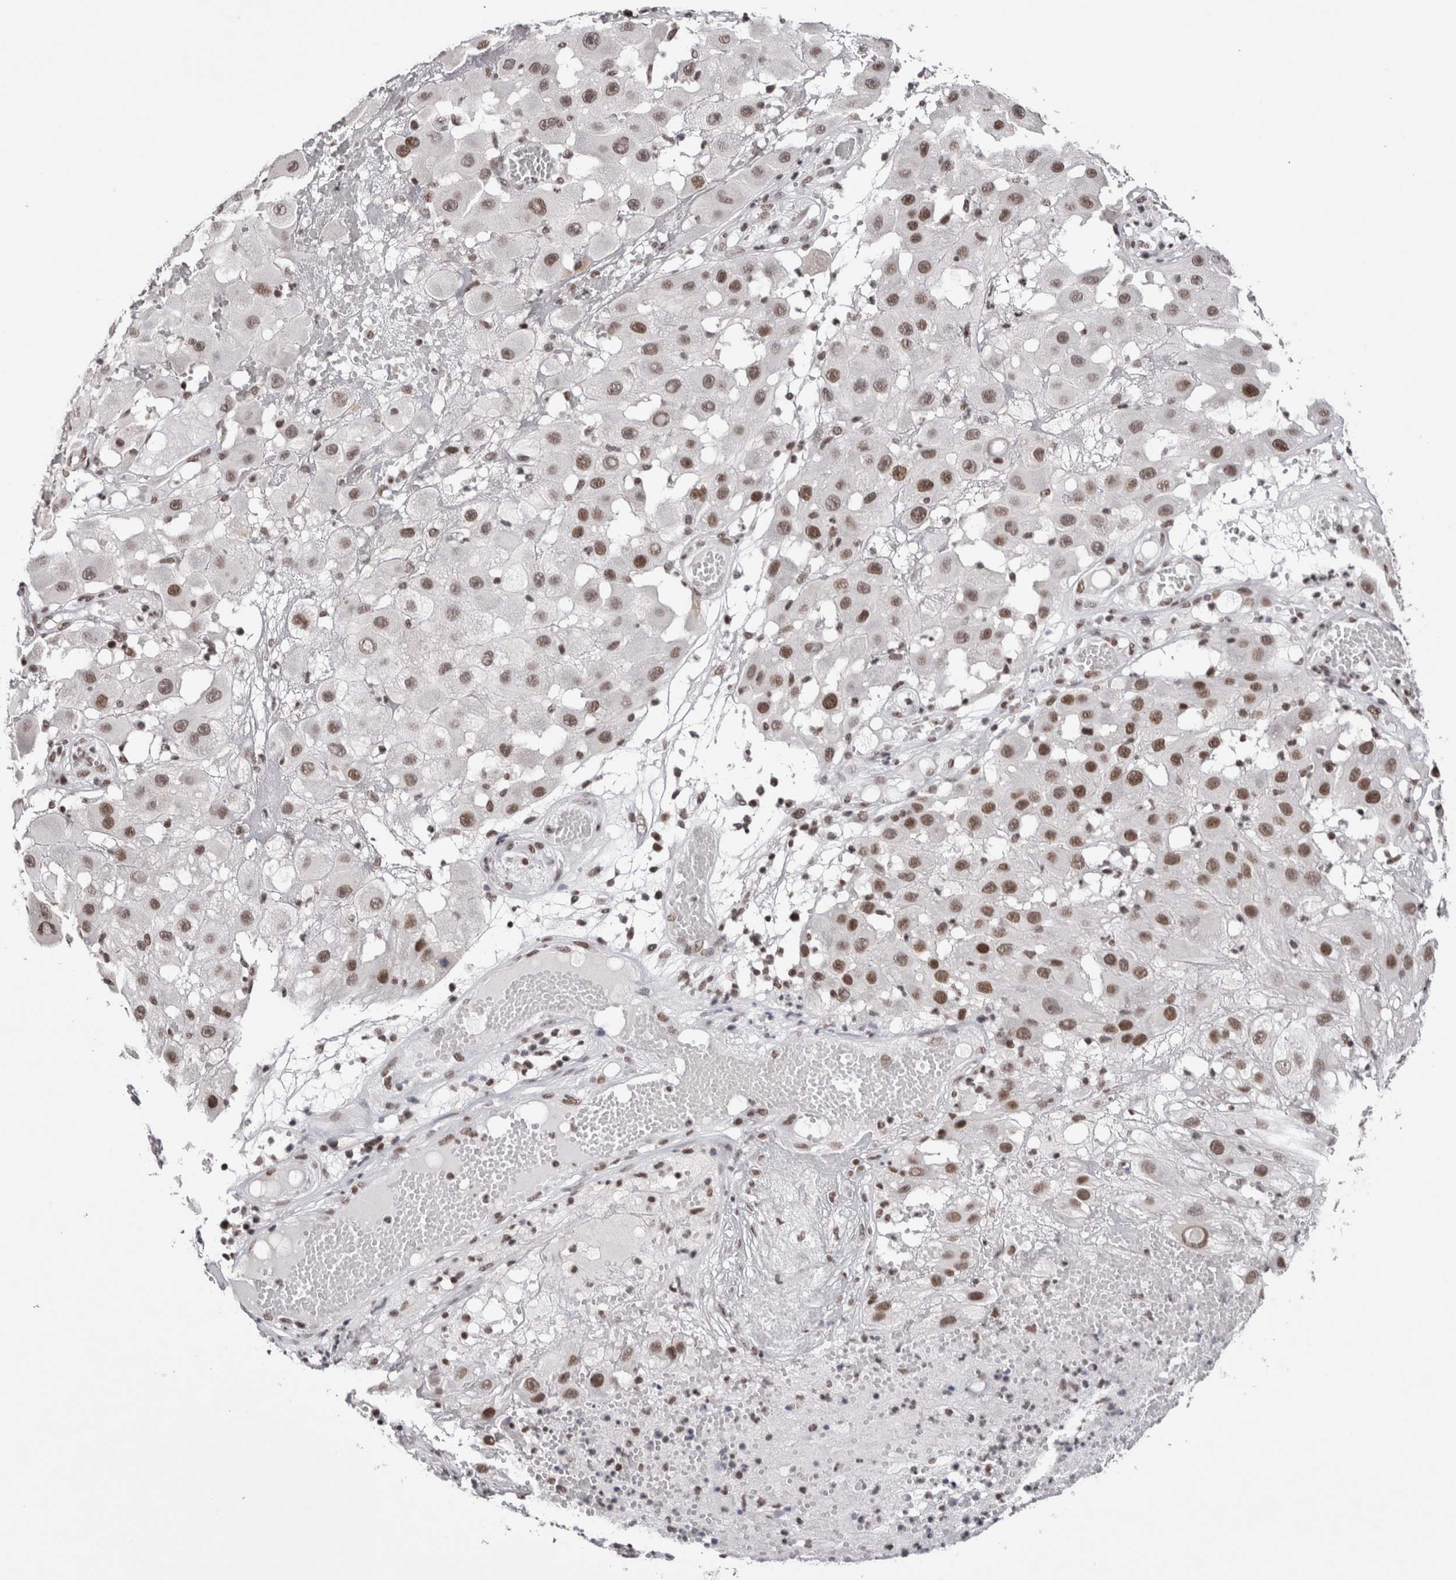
{"staining": {"intensity": "moderate", "quantity": "25%-75%", "location": "nuclear"}, "tissue": "melanoma", "cell_type": "Tumor cells", "image_type": "cancer", "snomed": [{"axis": "morphology", "description": "Malignant melanoma, NOS"}, {"axis": "topography", "description": "Skin"}], "caption": "The immunohistochemical stain shows moderate nuclear expression in tumor cells of malignant melanoma tissue. (DAB (3,3'-diaminobenzidine) IHC with brightfield microscopy, high magnification).", "gene": "SMC1A", "patient": {"sex": "female", "age": 81}}